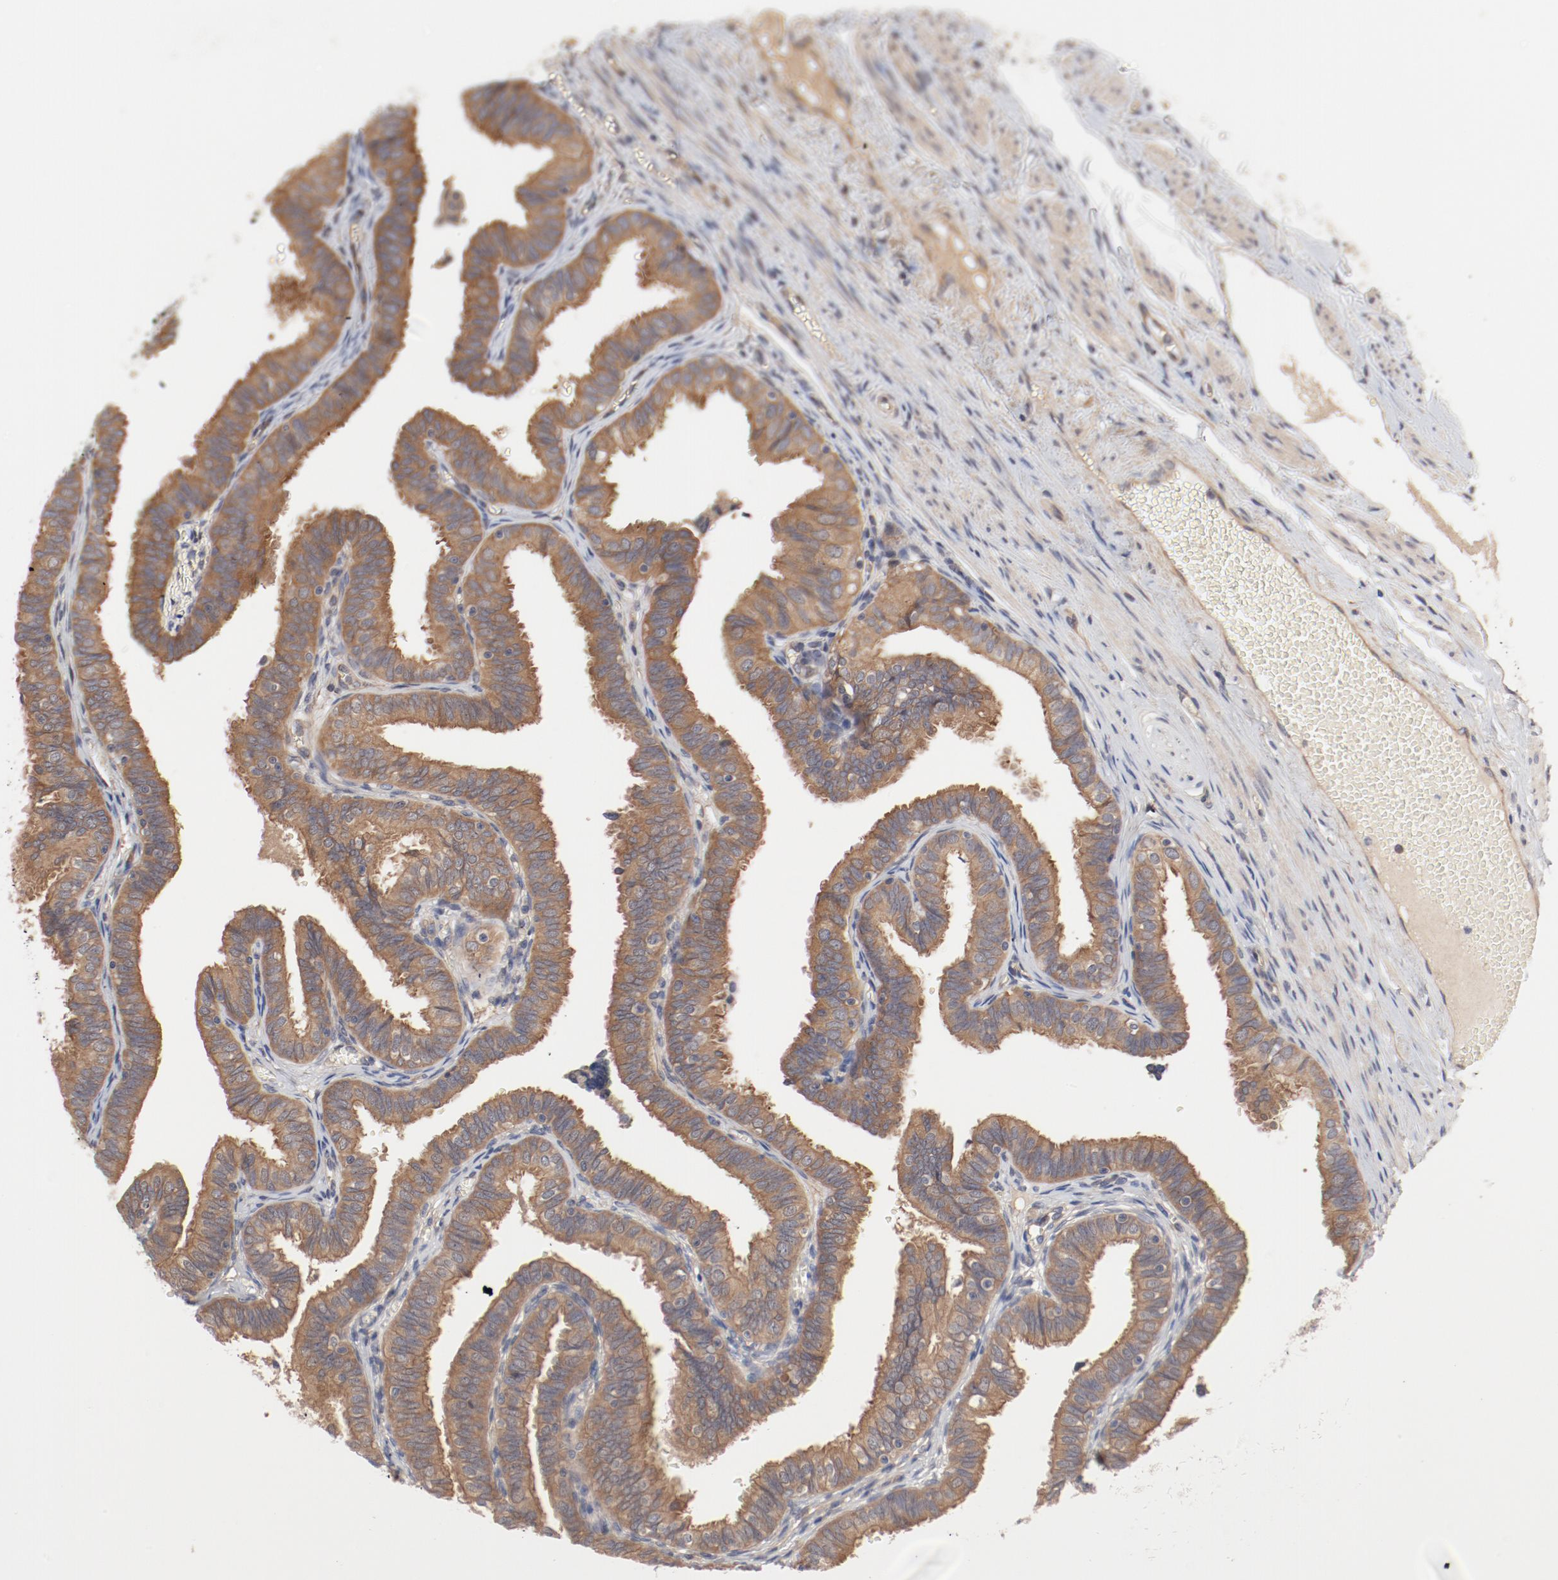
{"staining": {"intensity": "moderate", "quantity": ">75%", "location": "cytoplasmic/membranous"}, "tissue": "fallopian tube", "cell_type": "Glandular cells", "image_type": "normal", "snomed": [{"axis": "morphology", "description": "Normal tissue, NOS"}, {"axis": "topography", "description": "Fallopian tube"}], "caption": "Glandular cells demonstrate medium levels of moderate cytoplasmic/membranous staining in approximately >75% of cells in normal human fallopian tube. (DAB (3,3'-diaminobenzidine) IHC with brightfield microscopy, high magnification).", "gene": "PITPNM2", "patient": {"sex": "female", "age": 46}}